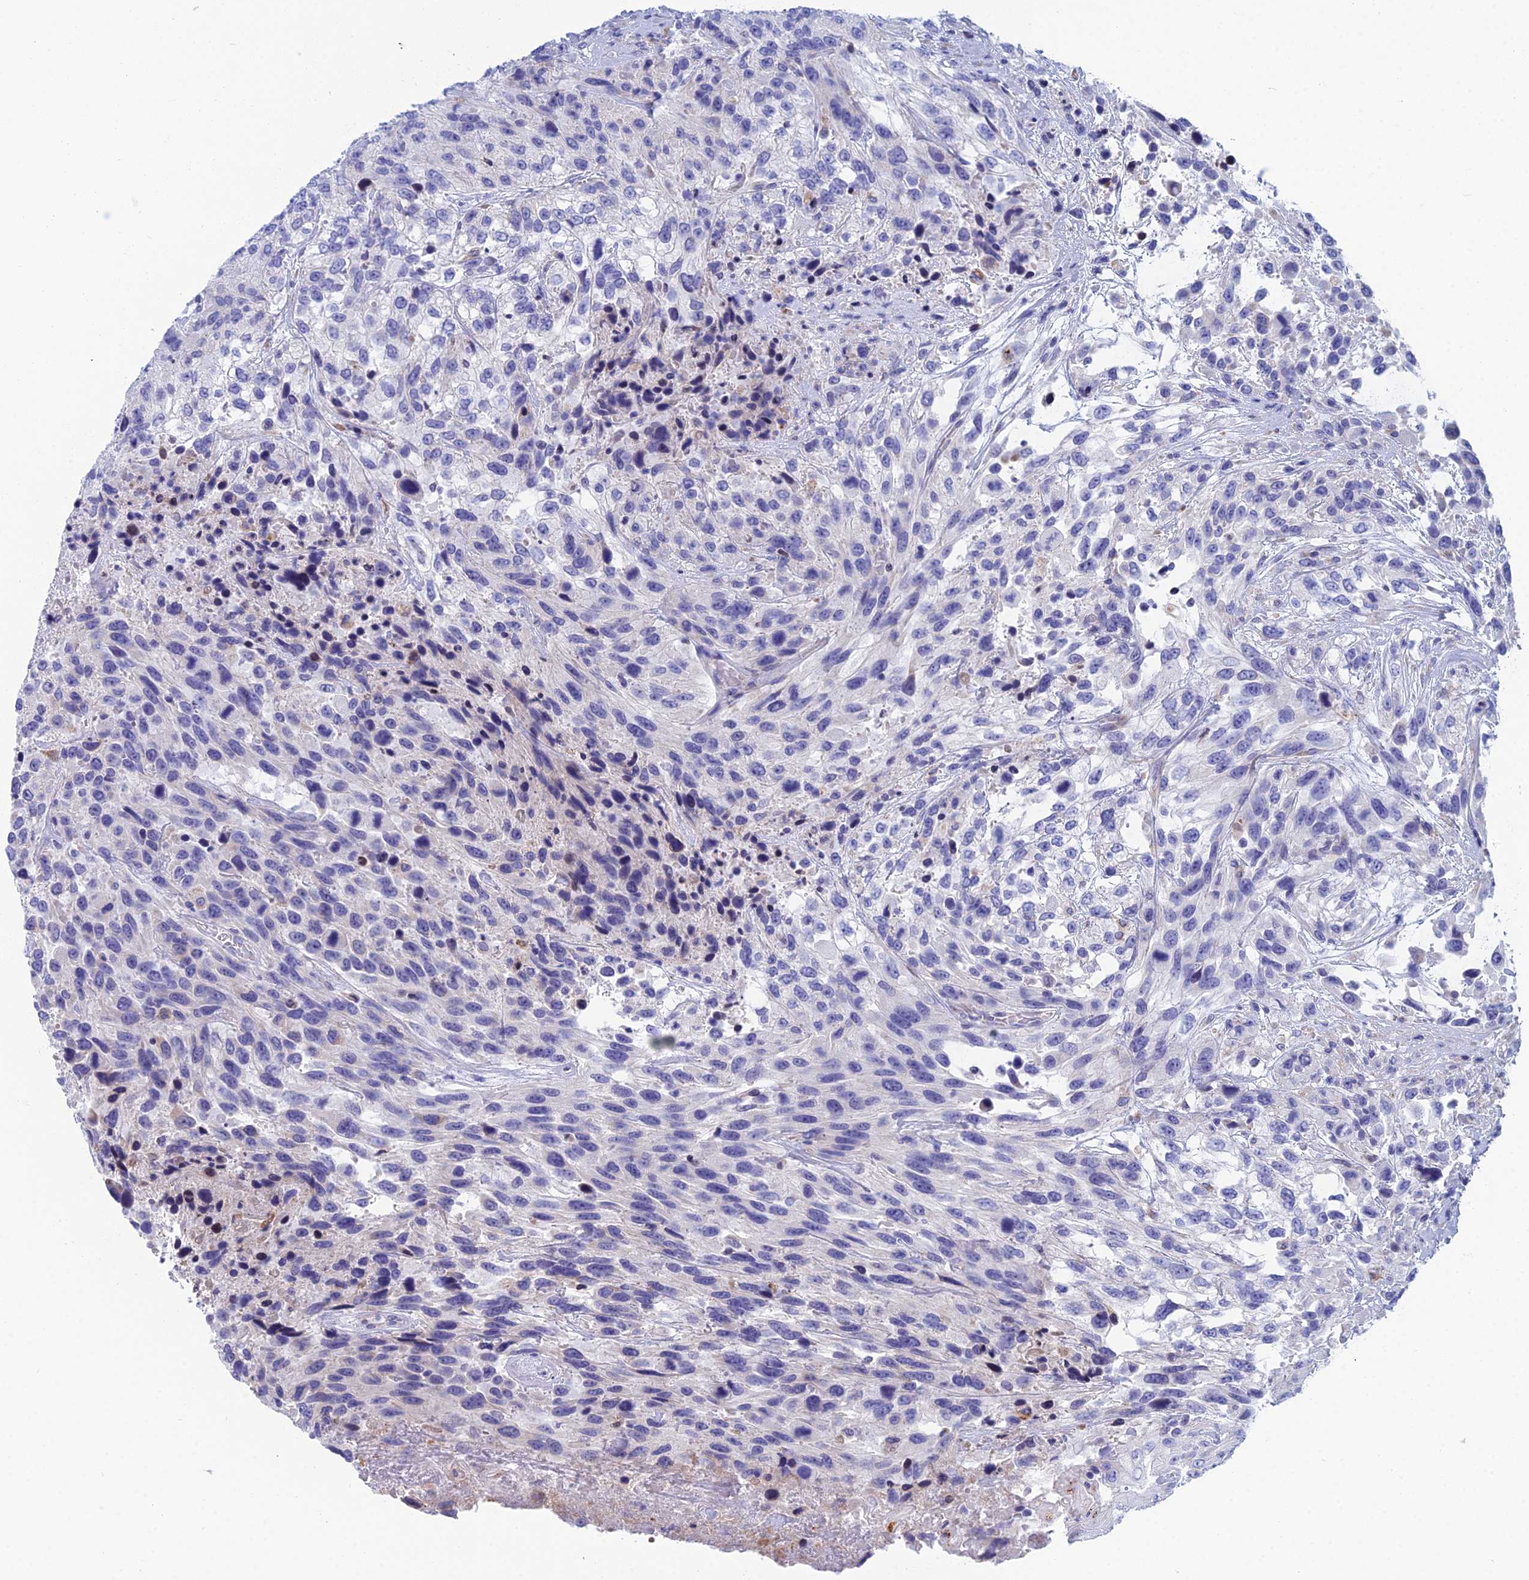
{"staining": {"intensity": "negative", "quantity": "none", "location": "none"}, "tissue": "urothelial cancer", "cell_type": "Tumor cells", "image_type": "cancer", "snomed": [{"axis": "morphology", "description": "Urothelial carcinoma, High grade"}, {"axis": "topography", "description": "Urinary bladder"}], "caption": "This is a histopathology image of IHC staining of urothelial cancer, which shows no expression in tumor cells.", "gene": "CFAP210", "patient": {"sex": "female", "age": 70}}